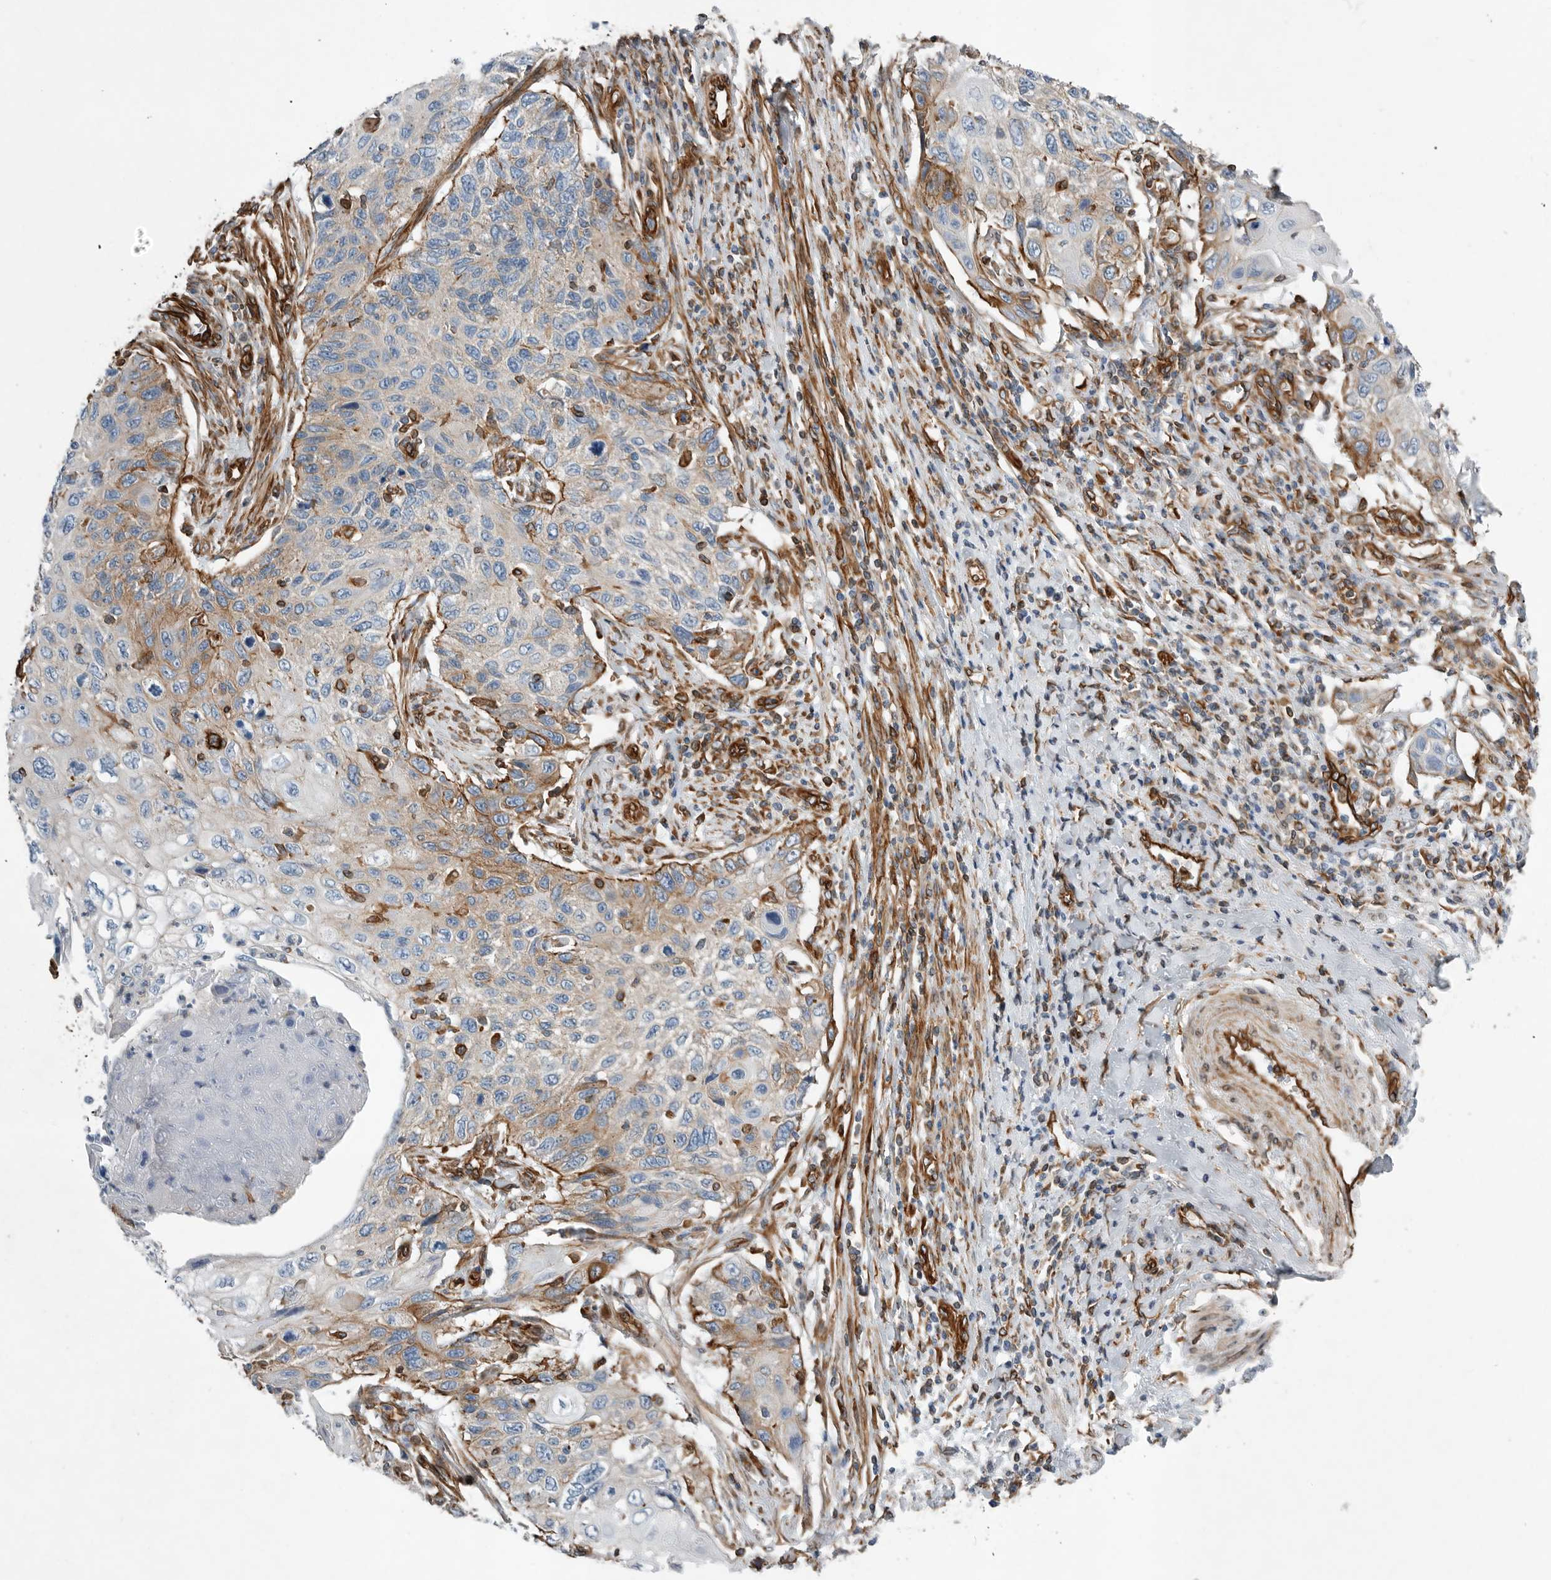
{"staining": {"intensity": "moderate", "quantity": "<25%", "location": "cytoplasmic/membranous"}, "tissue": "cervical cancer", "cell_type": "Tumor cells", "image_type": "cancer", "snomed": [{"axis": "morphology", "description": "Squamous cell carcinoma, NOS"}, {"axis": "topography", "description": "Cervix"}], "caption": "This histopathology image reveals IHC staining of human cervical cancer (squamous cell carcinoma), with low moderate cytoplasmic/membranous staining in approximately <25% of tumor cells.", "gene": "PLEC", "patient": {"sex": "female", "age": 70}}